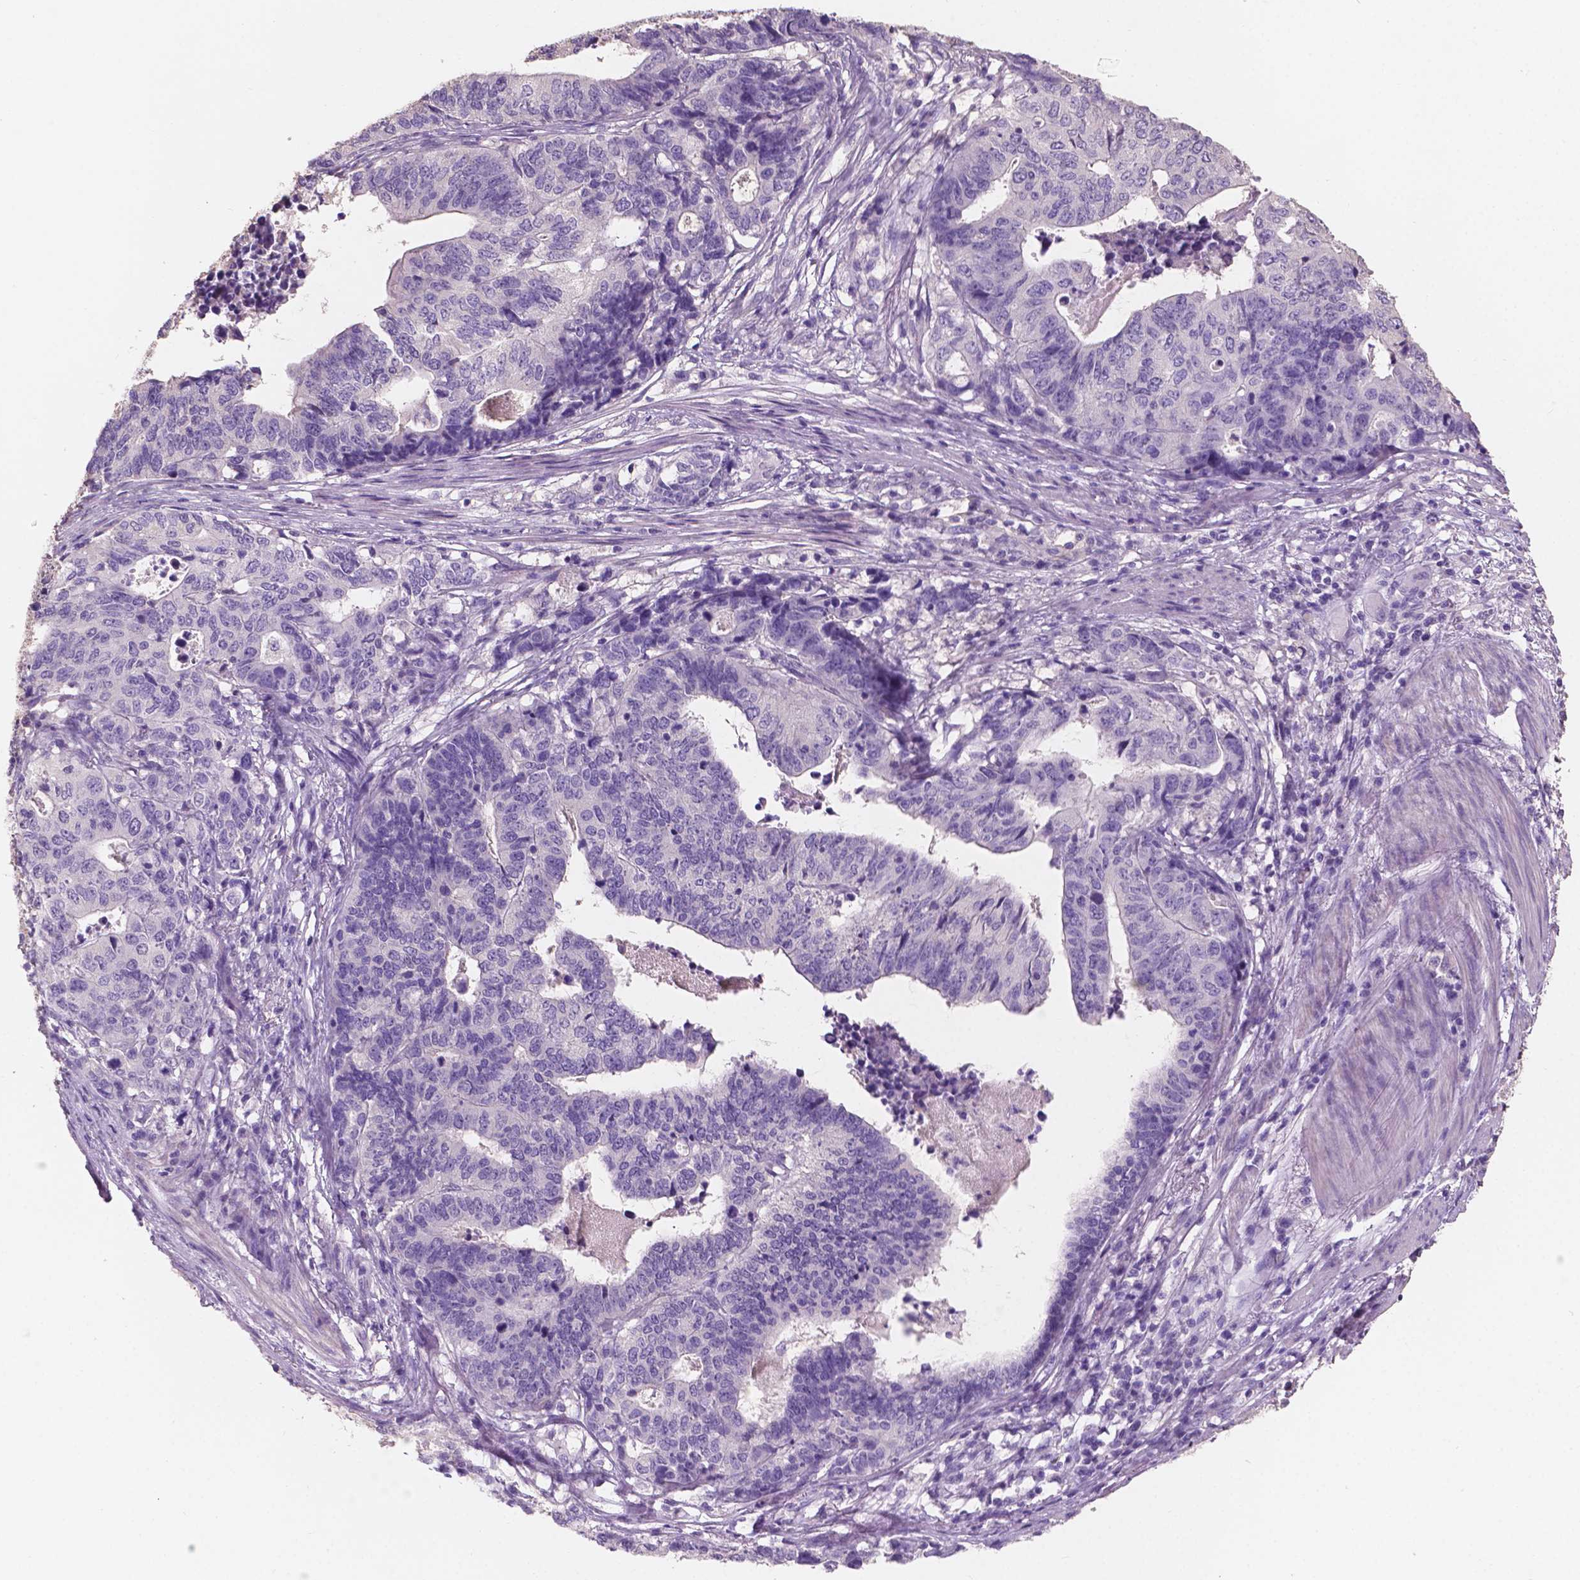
{"staining": {"intensity": "negative", "quantity": "none", "location": "none"}, "tissue": "stomach cancer", "cell_type": "Tumor cells", "image_type": "cancer", "snomed": [{"axis": "morphology", "description": "Adenocarcinoma, NOS"}, {"axis": "topography", "description": "Stomach, upper"}], "caption": "Stomach cancer (adenocarcinoma) was stained to show a protein in brown. There is no significant staining in tumor cells.", "gene": "SBSN", "patient": {"sex": "female", "age": 67}}